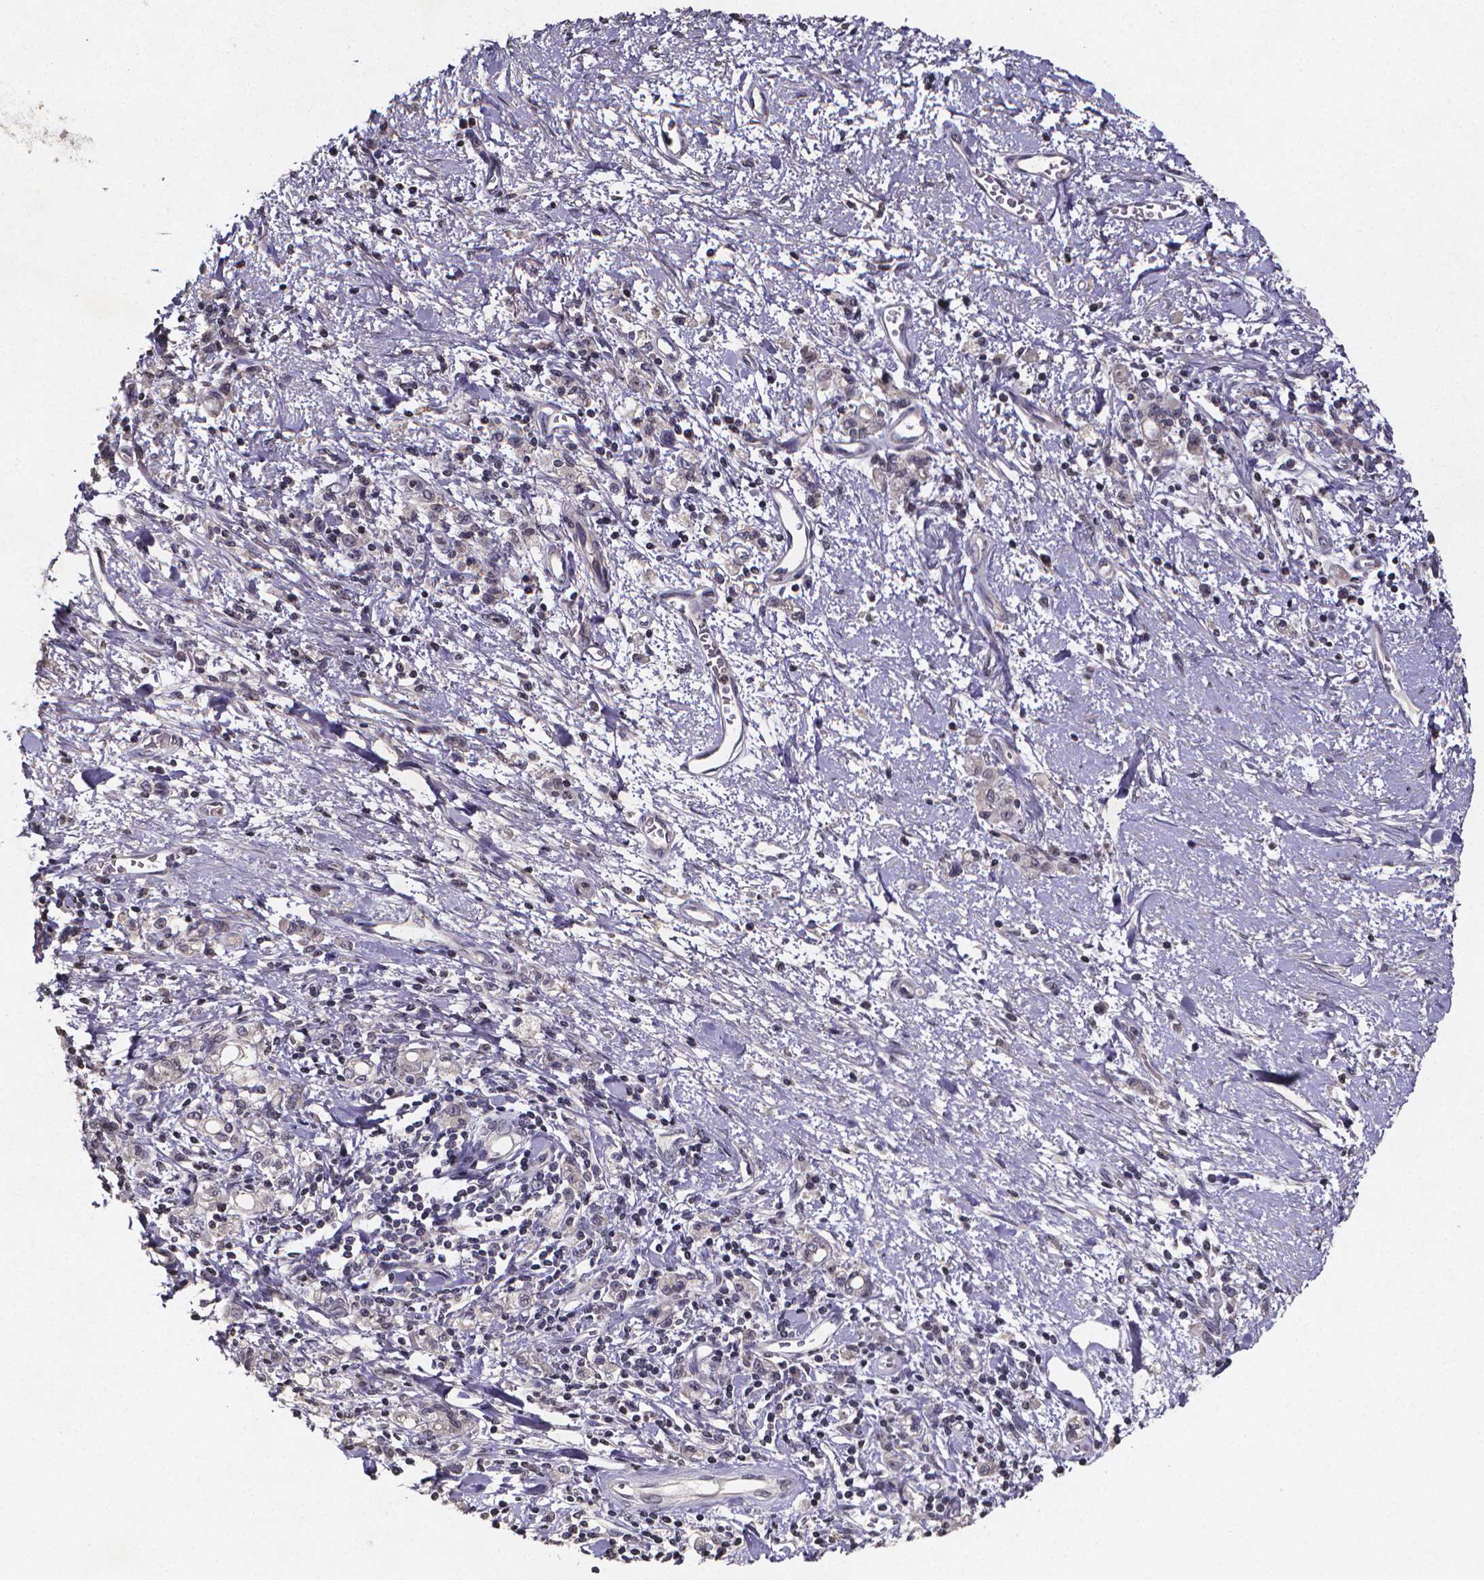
{"staining": {"intensity": "negative", "quantity": "none", "location": "none"}, "tissue": "stomach cancer", "cell_type": "Tumor cells", "image_type": "cancer", "snomed": [{"axis": "morphology", "description": "Adenocarcinoma, NOS"}, {"axis": "topography", "description": "Stomach"}], "caption": "An IHC micrograph of stomach adenocarcinoma is shown. There is no staining in tumor cells of stomach adenocarcinoma.", "gene": "TP73", "patient": {"sex": "male", "age": 77}}